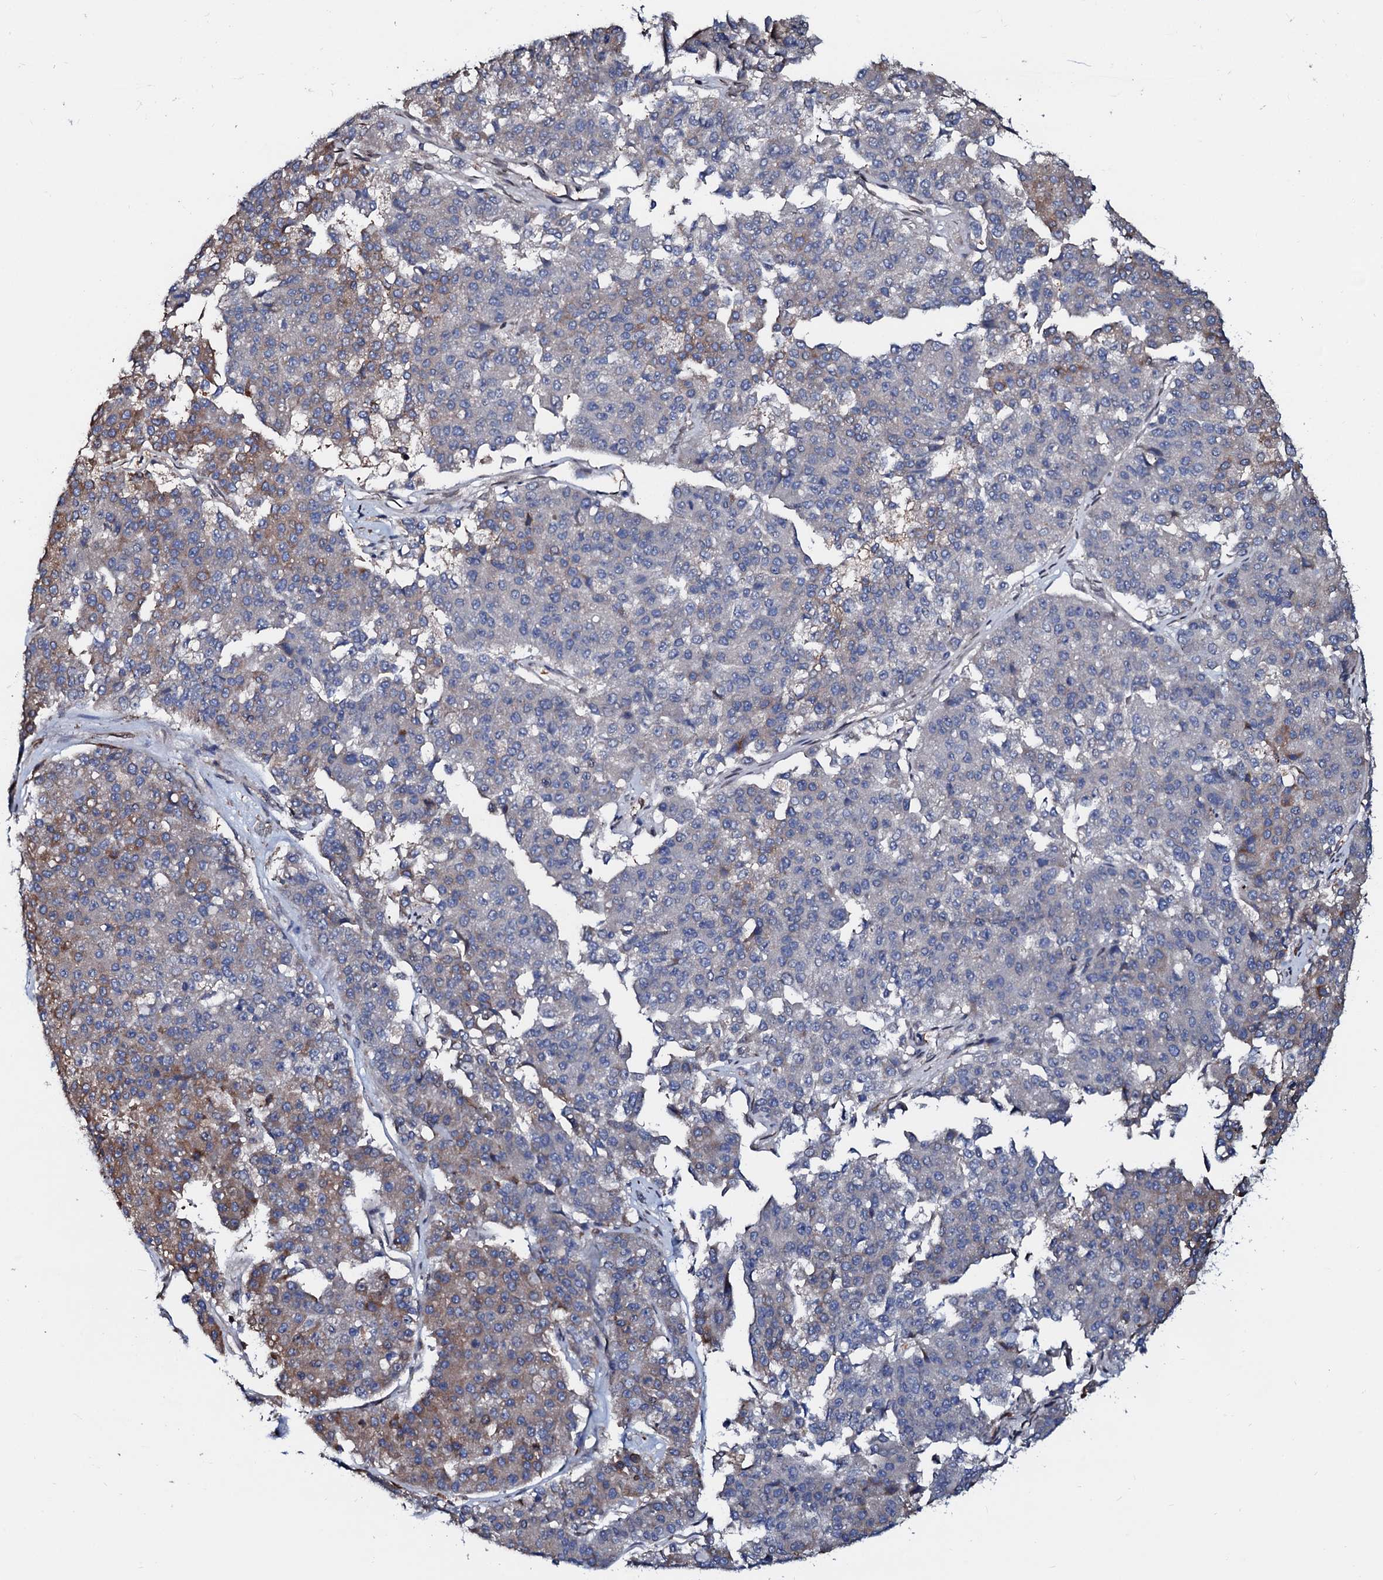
{"staining": {"intensity": "moderate", "quantity": "<25%", "location": "cytoplasmic/membranous"}, "tissue": "pancreatic cancer", "cell_type": "Tumor cells", "image_type": "cancer", "snomed": [{"axis": "morphology", "description": "Adenocarcinoma, NOS"}, {"axis": "topography", "description": "Pancreas"}], "caption": "Moderate cytoplasmic/membranous expression for a protein is seen in approximately <25% of tumor cells of pancreatic cancer using IHC.", "gene": "NRP2", "patient": {"sex": "male", "age": 50}}